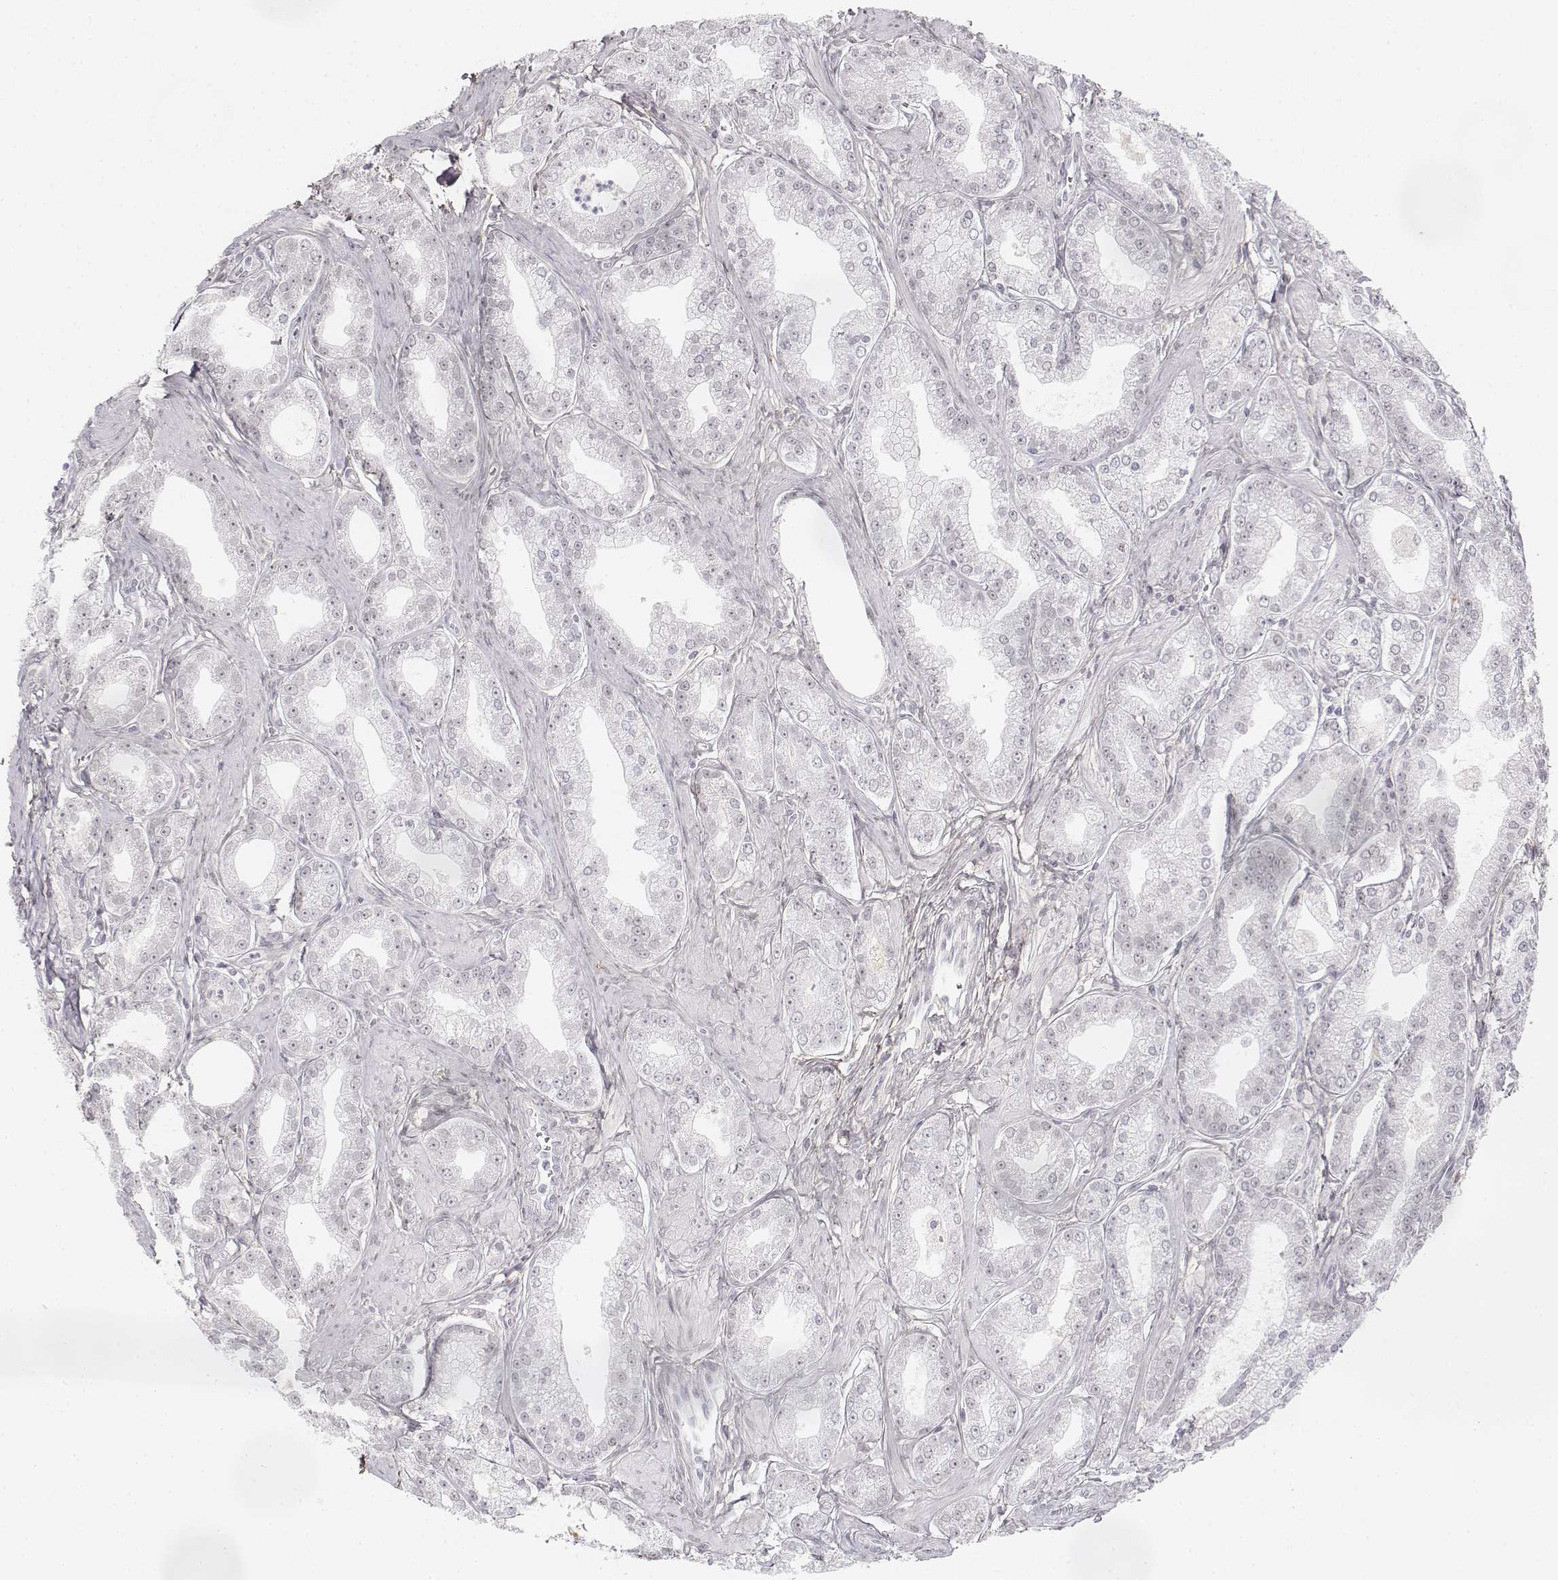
{"staining": {"intensity": "negative", "quantity": "none", "location": "none"}, "tissue": "prostate cancer", "cell_type": "Tumor cells", "image_type": "cancer", "snomed": [{"axis": "morphology", "description": "Adenocarcinoma, NOS"}, {"axis": "topography", "description": "Prostate"}], "caption": "High magnification brightfield microscopy of prostate cancer (adenocarcinoma) stained with DAB (3,3'-diaminobenzidine) (brown) and counterstained with hematoxylin (blue): tumor cells show no significant staining.", "gene": "KRT84", "patient": {"sex": "male", "age": 71}}